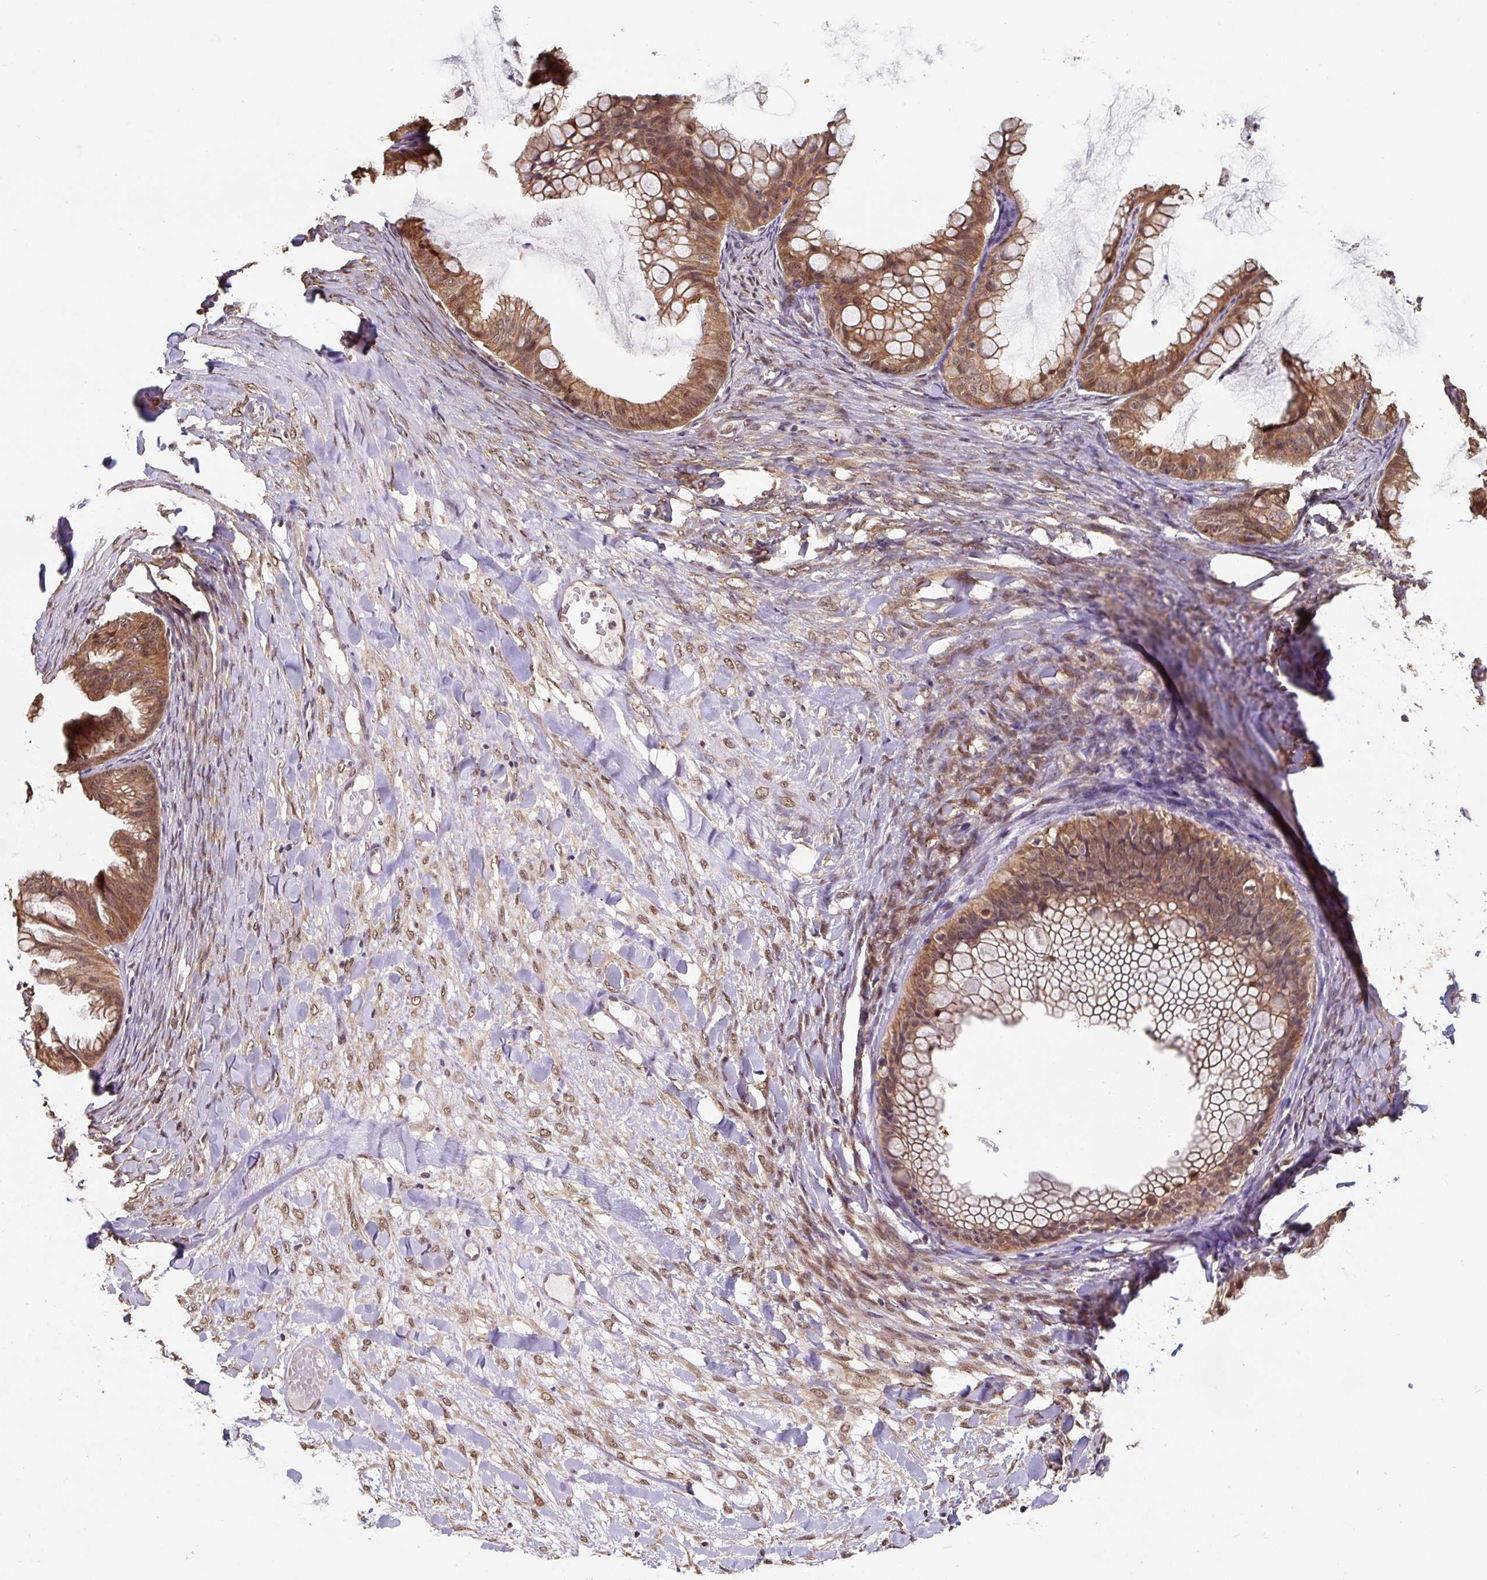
{"staining": {"intensity": "moderate", "quantity": ">75%", "location": "cytoplasmic/membranous,nuclear"}, "tissue": "ovarian cancer", "cell_type": "Tumor cells", "image_type": "cancer", "snomed": [{"axis": "morphology", "description": "Cystadenocarcinoma, mucinous, NOS"}, {"axis": "topography", "description": "Ovary"}], "caption": "Moderate cytoplasmic/membranous and nuclear expression is appreciated in approximately >75% of tumor cells in ovarian mucinous cystadenocarcinoma.", "gene": "ST13", "patient": {"sex": "female", "age": 35}}